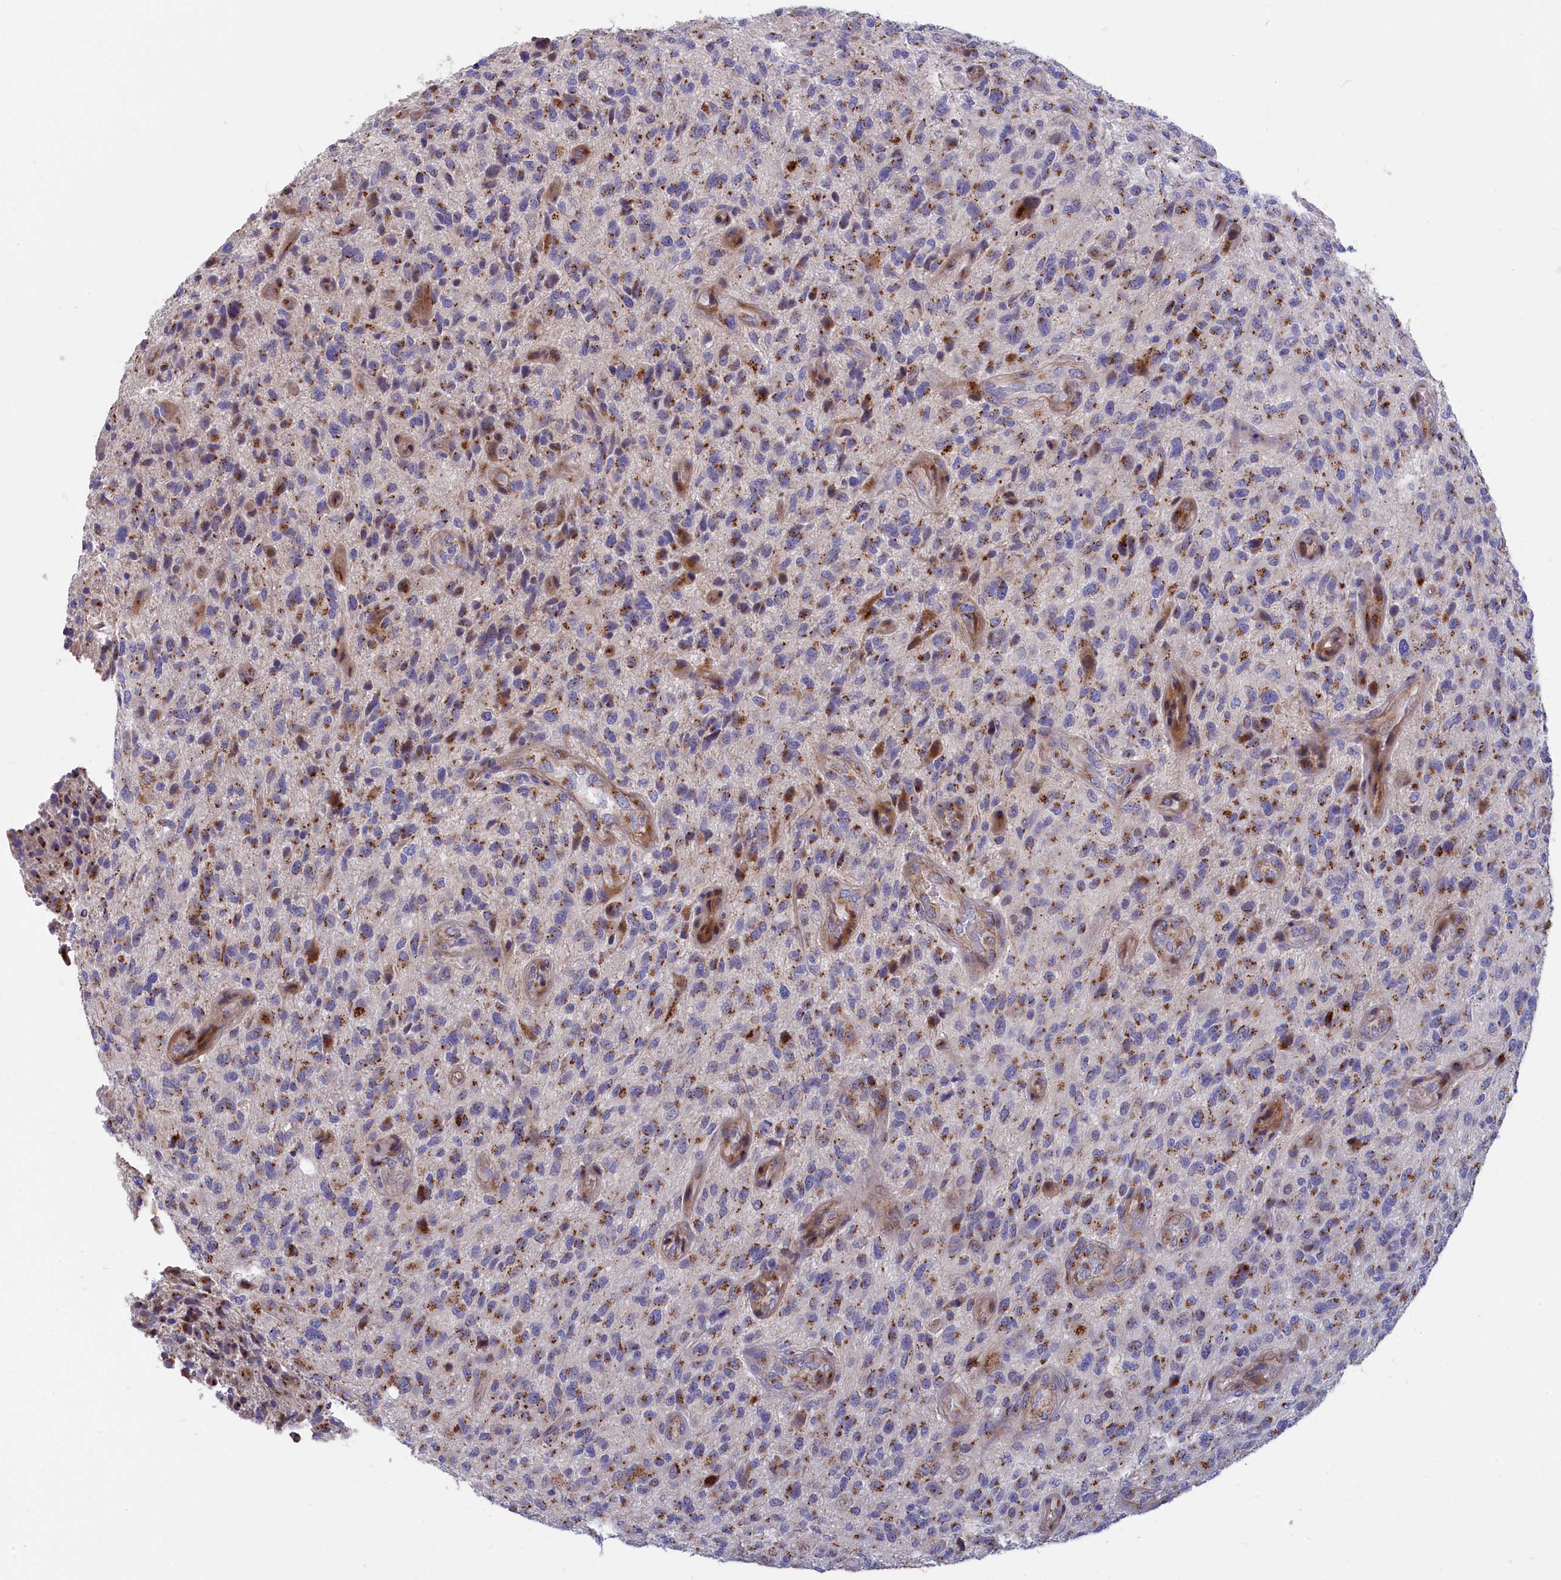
{"staining": {"intensity": "moderate", "quantity": "25%-75%", "location": "cytoplasmic/membranous"}, "tissue": "glioma", "cell_type": "Tumor cells", "image_type": "cancer", "snomed": [{"axis": "morphology", "description": "Glioma, malignant, High grade"}, {"axis": "topography", "description": "Brain"}], "caption": "Immunohistochemical staining of human glioma demonstrates medium levels of moderate cytoplasmic/membranous protein staining in about 25%-75% of tumor cells.", "gene": "TUBGCP4", "patient": {"sex": "male", "age": 47}}